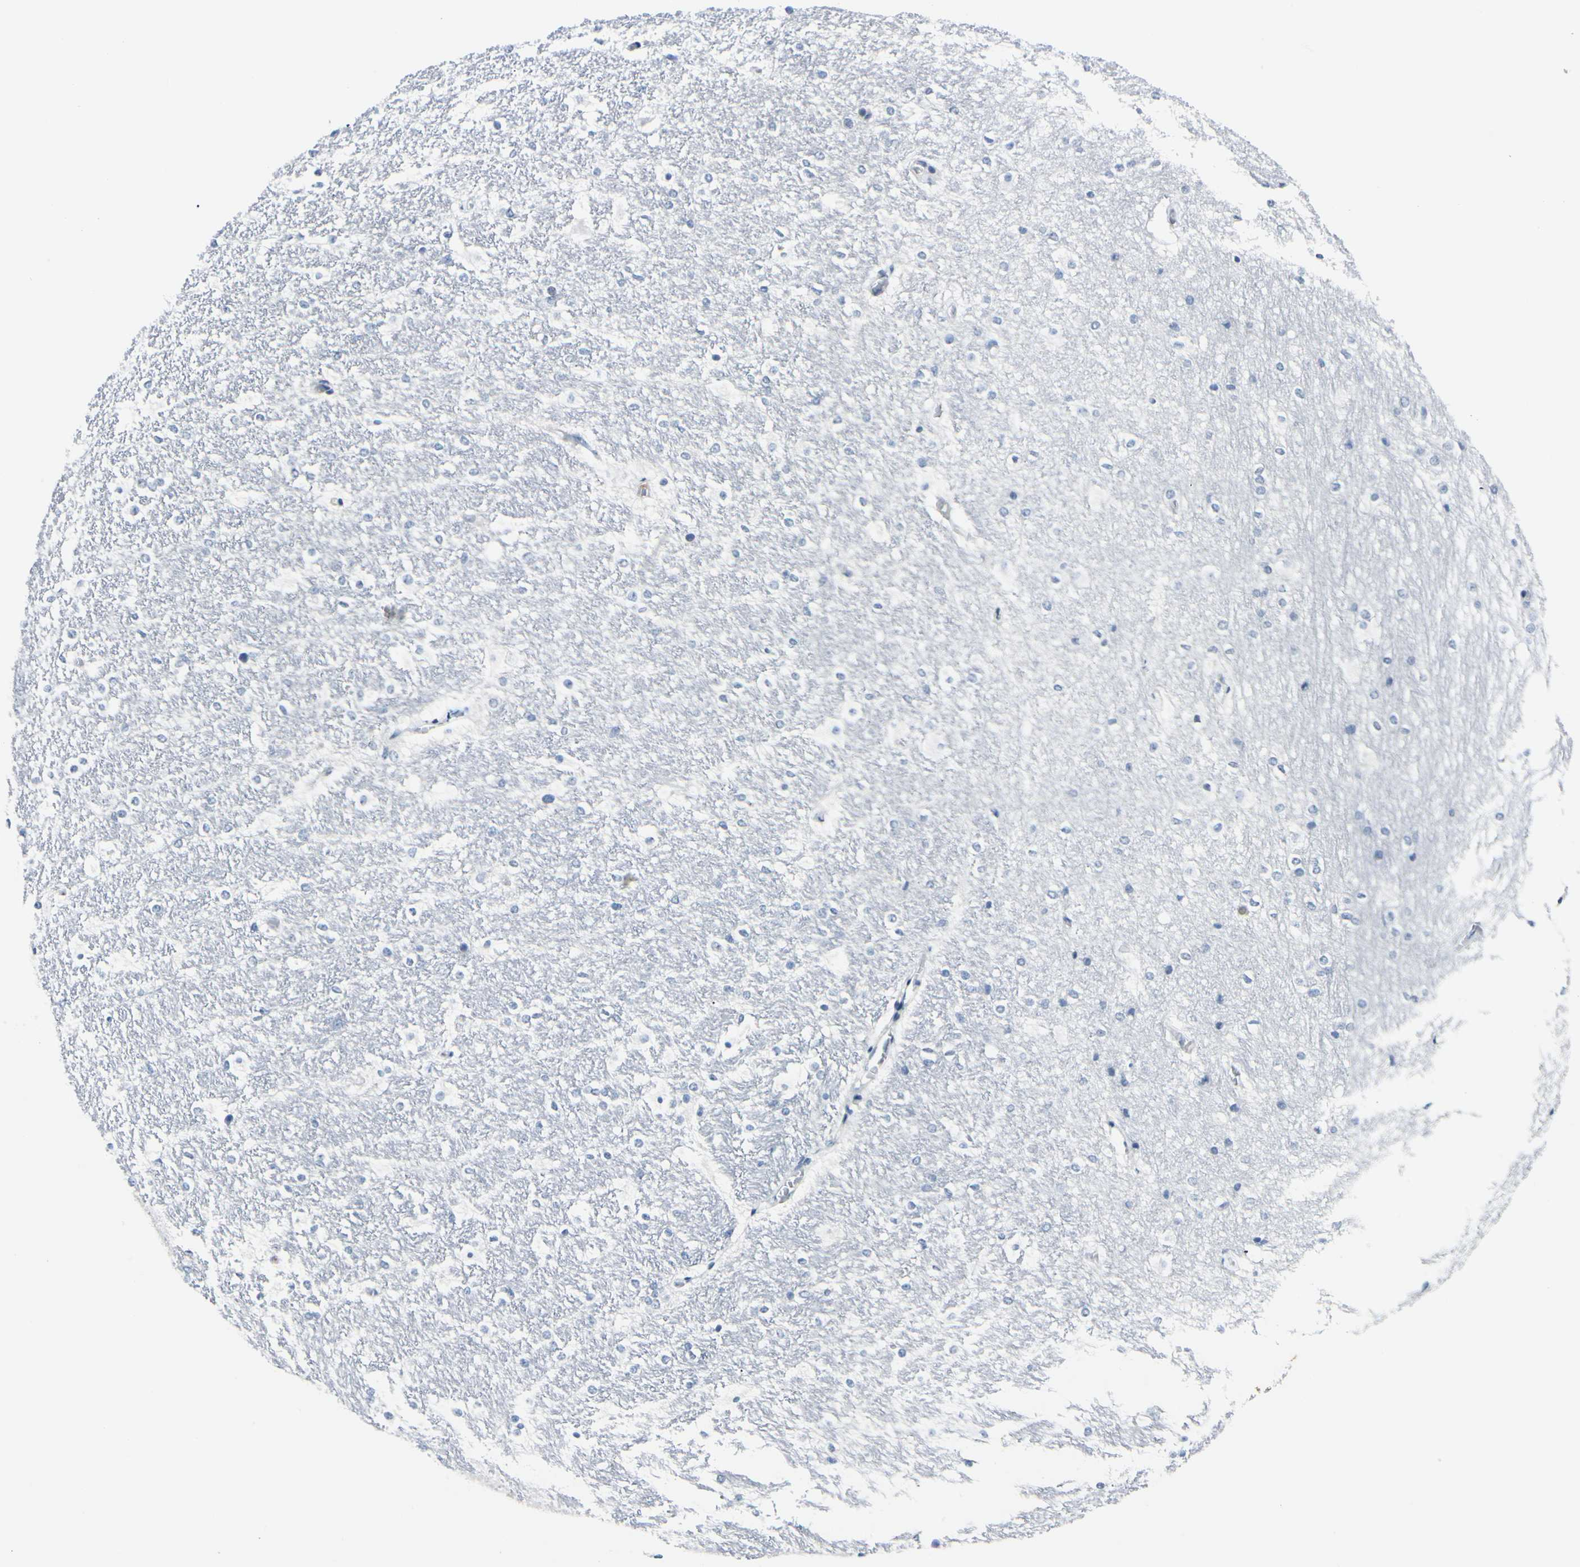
{"staining": {"intensity": "negative", "quantity": "none", "location": "none"}, "tissue": "hippocampus", "cell_type": "Glial cells", "image_type": "normal", "snomed": [{"axis": "morphology", "description": "Normal tissue, NOS"}, {"axis": "topography", "description": "Hippocampus"}], "caption": "There is no significant staining in glial cells of hippocampus. Brightfield microscopy of immunohistochemistry stained with DAB (brown) and hematoxylin (blue), captured at high magnification.", "gene": "ZSCAN1", "patient": {"sex": "female", "age": 19}}